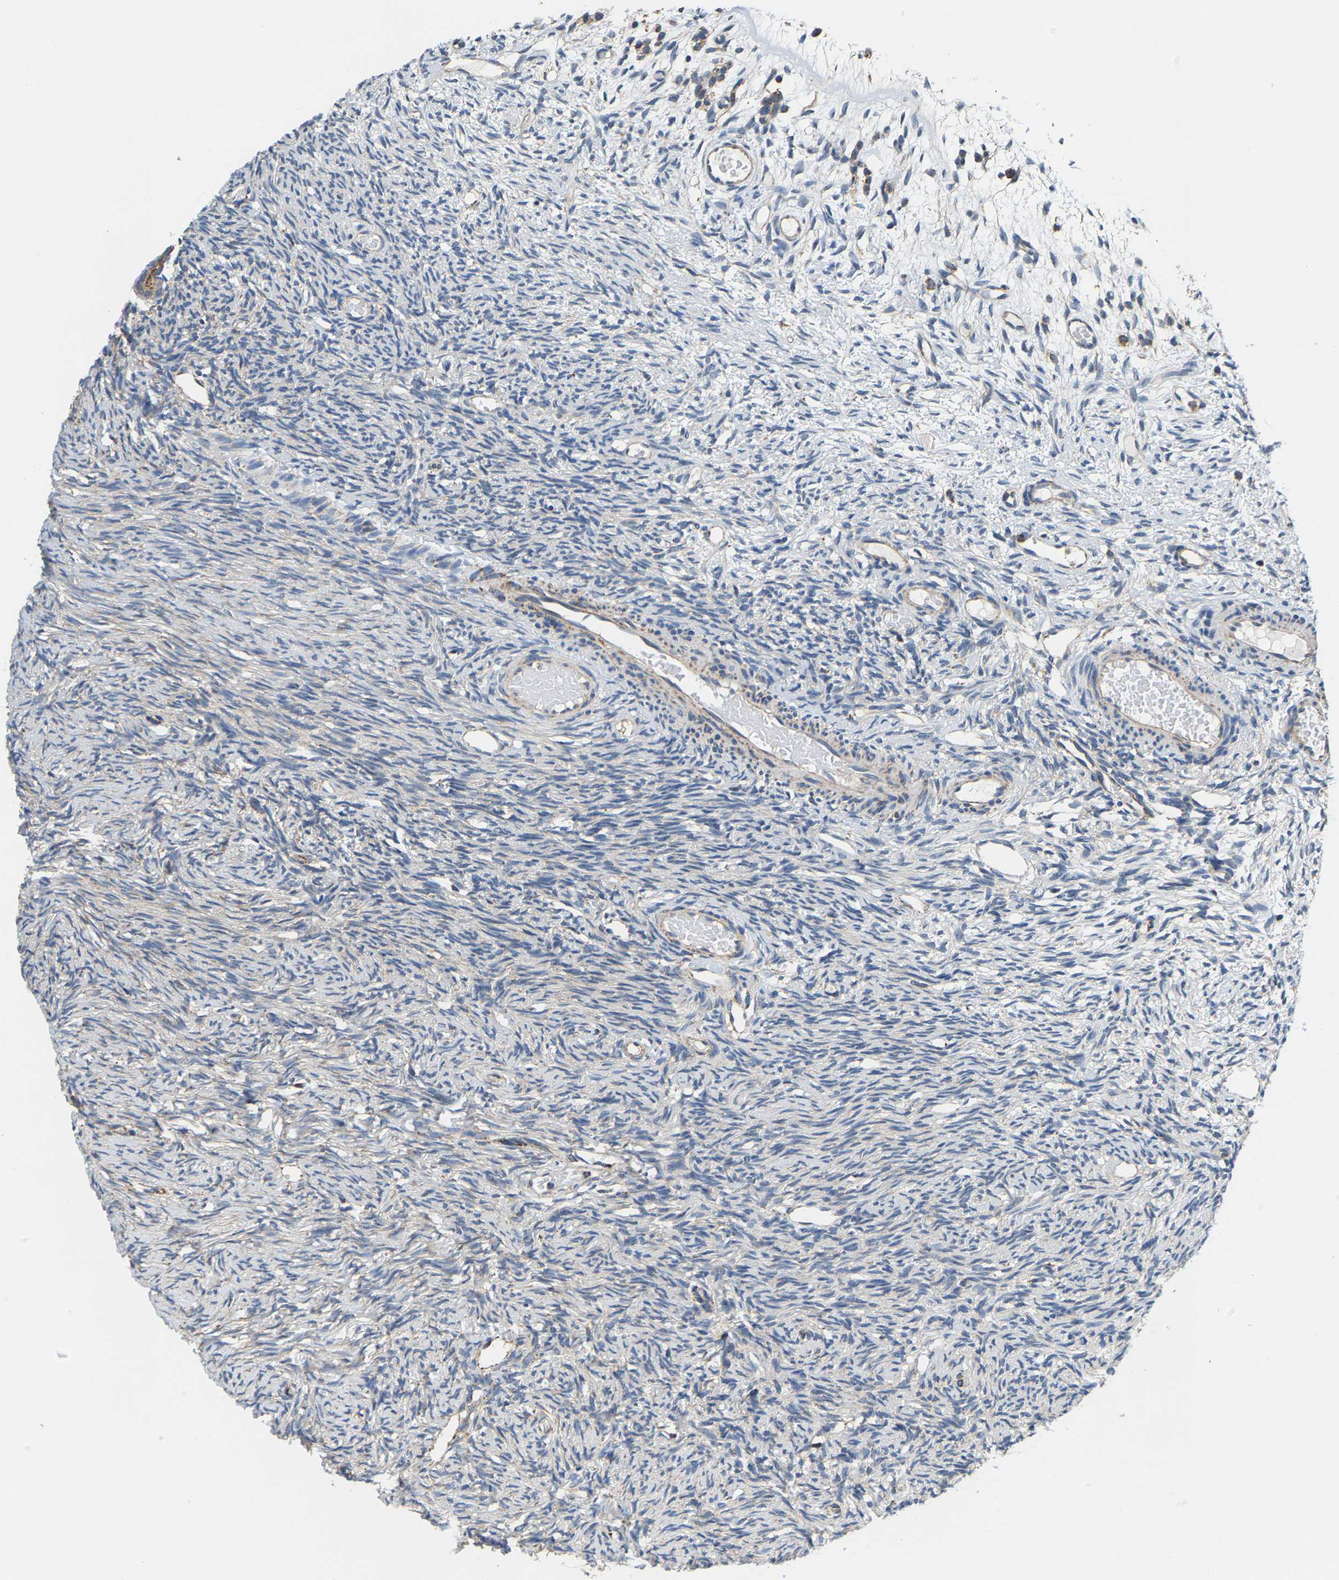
{"staining": {"intensity": "negative", "quantity": "none", "location": "none"}, "tissue": "ovary", "cell_type": "Ovarian stroma cells", "image_type": "normal", "snomed": [{"axis": "morphology", "description": "Normal tissue, NOS"}, {"axis": "topography", "description": "Ovary"}], "caption": "There is no significant staining in ovarian stroma cells of ovary. The staining was performed using DAB to visualize the protein expression in brown, while the nuclei were stained in blue with hematoxylin (Magnification: 20x).", "gene": "SHMT2", "patient": {"sex": "female", "age": 33}}